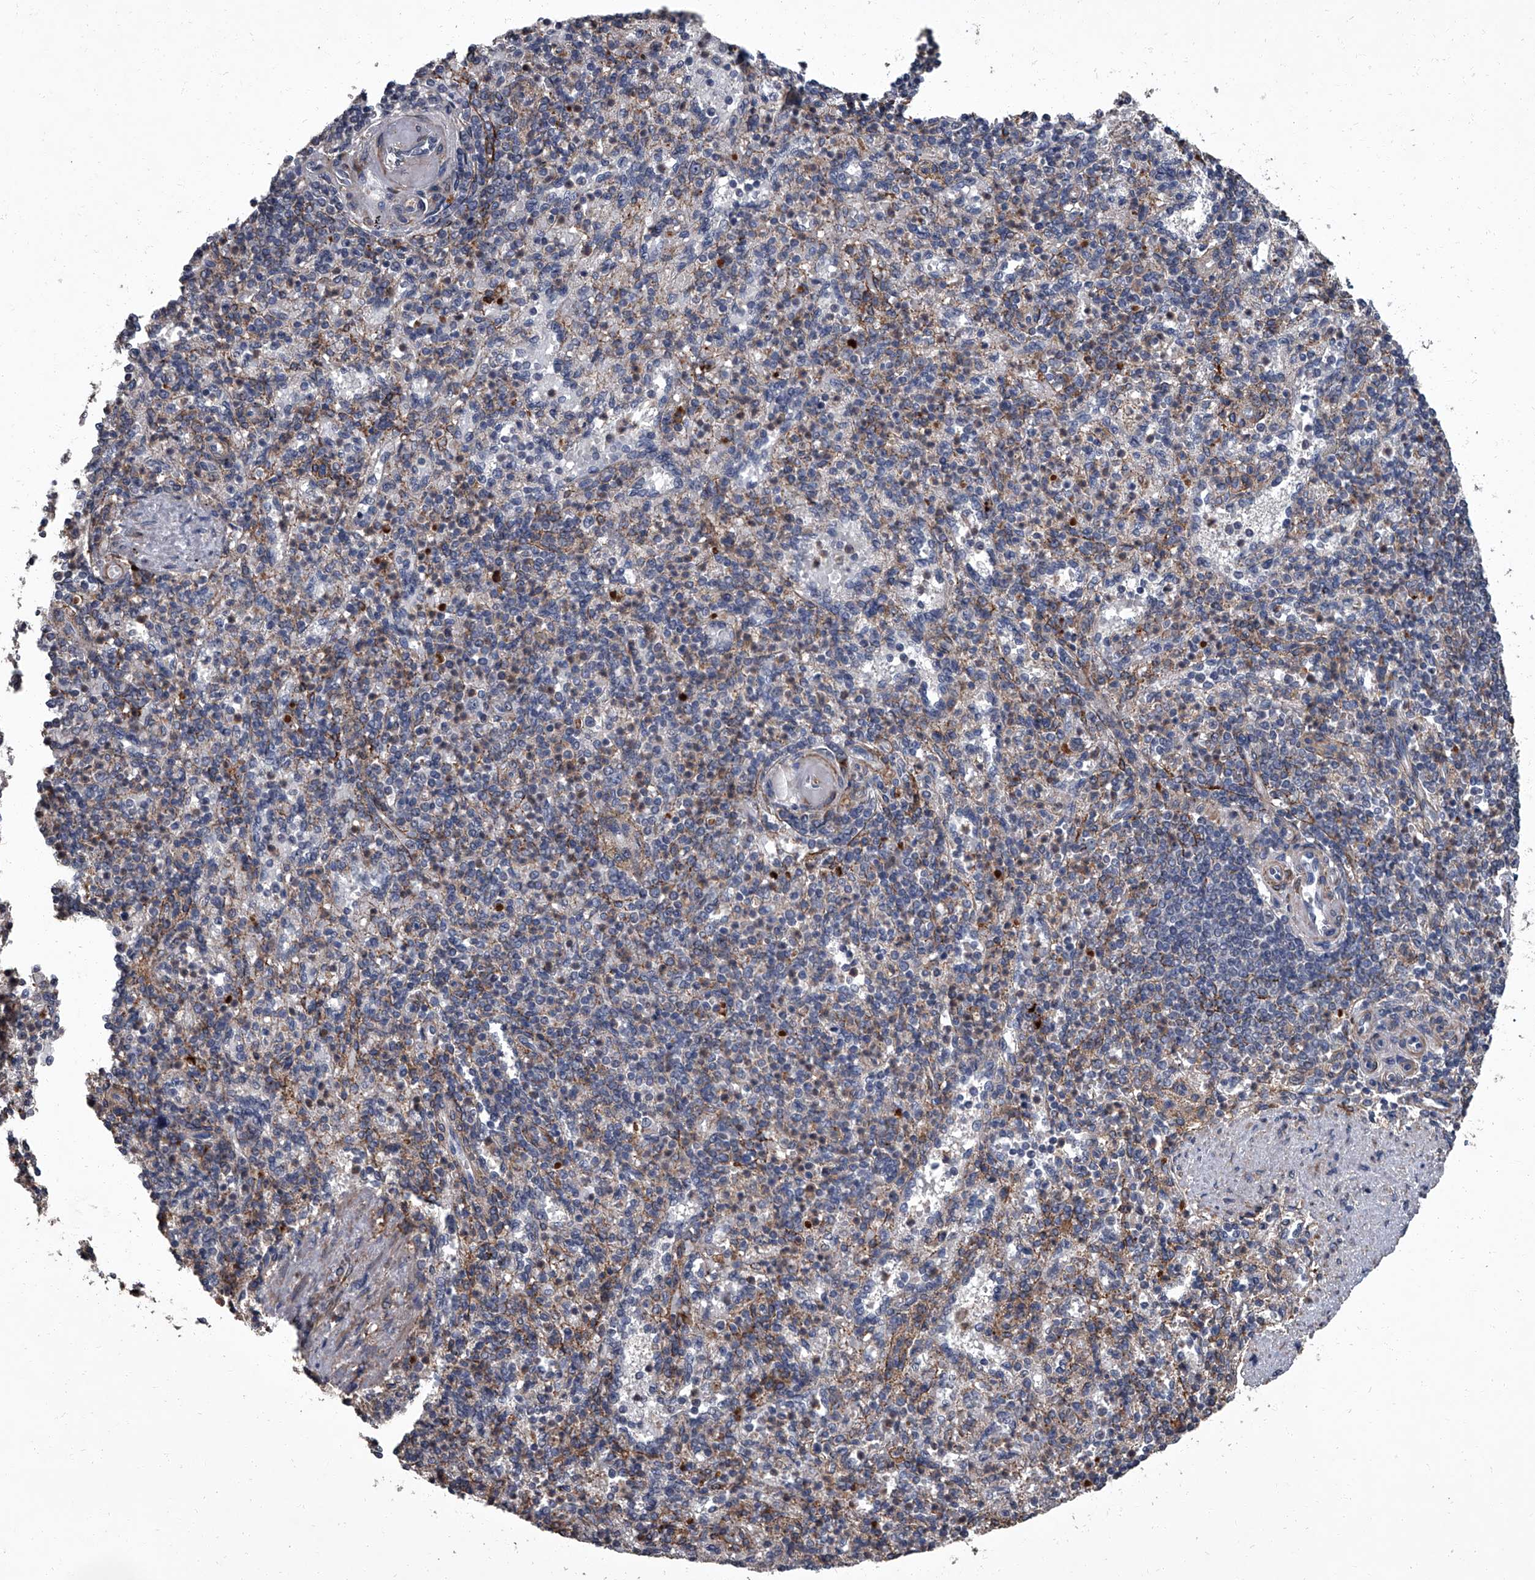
{"staining": {"intensity": "moderate", "quantity": "<25%", "location": "cytoplasmic/membranous"}, "tissue": "spleen", "cell_type": "Cells in red pulp", "image_type": "normal", "snomed": [{"axis": "morphology", "description": "Normal tissue, NOS"}, {"axis": "topography", "description": "Spleen"}], "caption": "A brown stain highlights moderate cytoplasmic/membranous expression of a protein in cells in red pulp of unremarkable human spleen.", "gene": "SIRT4", "patient": {"sex": "female", "age": 74}}